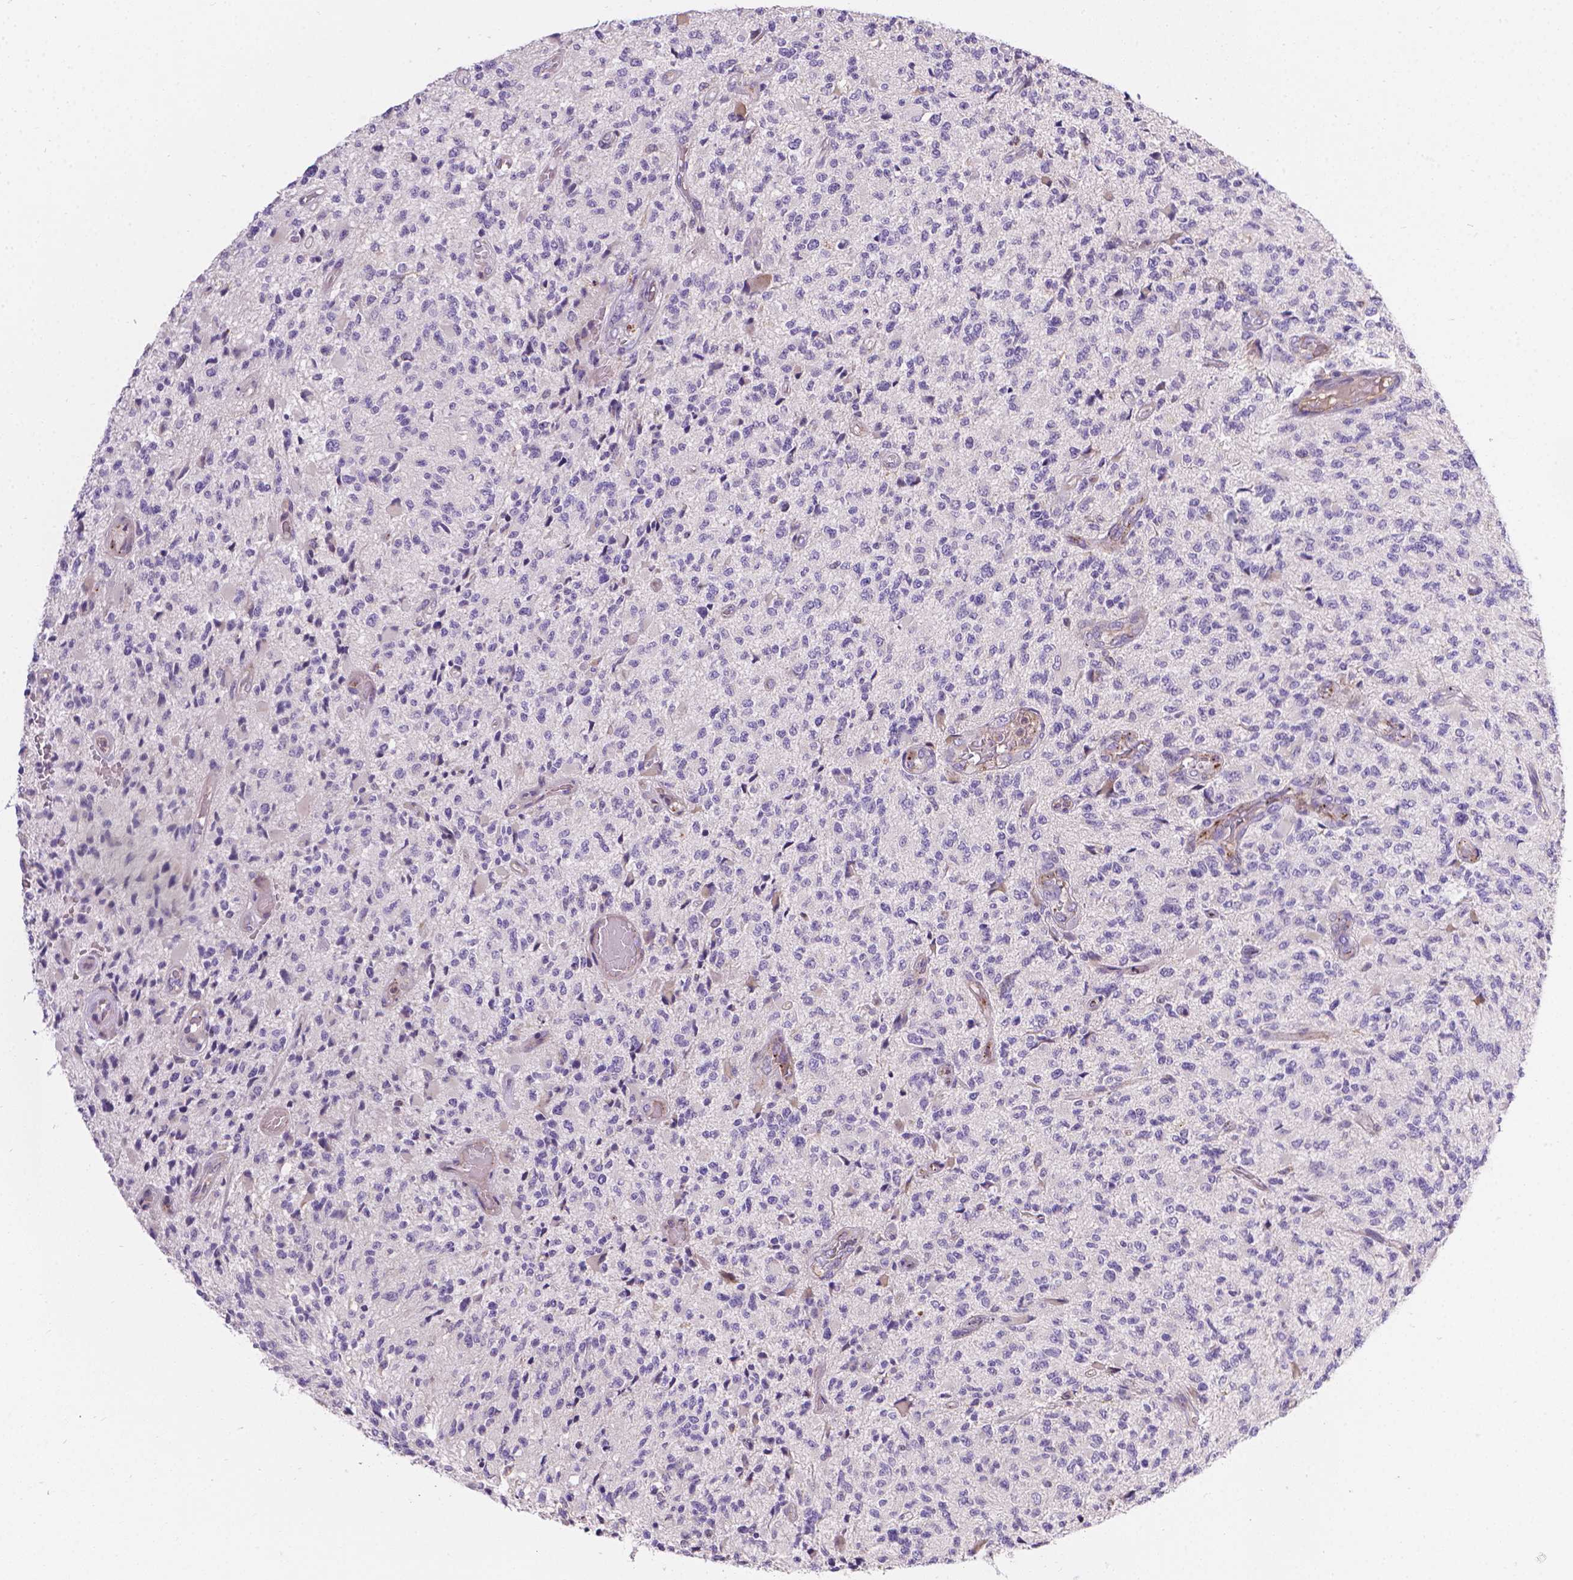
{"staining": {"intensity": "negative", "quantity": "none", "location": "none"}, "tissue": "glioma", "cell_type": "Tumor cells", "image_type": "cancer", "snomed": [{"axis": "morphology", "description": "Glioma, malignant, High grade"}, {"axis": "topography", "description": "Brain"}], "caption": "Immunohistochemical staining of malignant glioma (high-grade) displays no significant positivity in tumor cells.", "gene": "TM4SF18", "patient": {"sex": "female", "age": 63}}